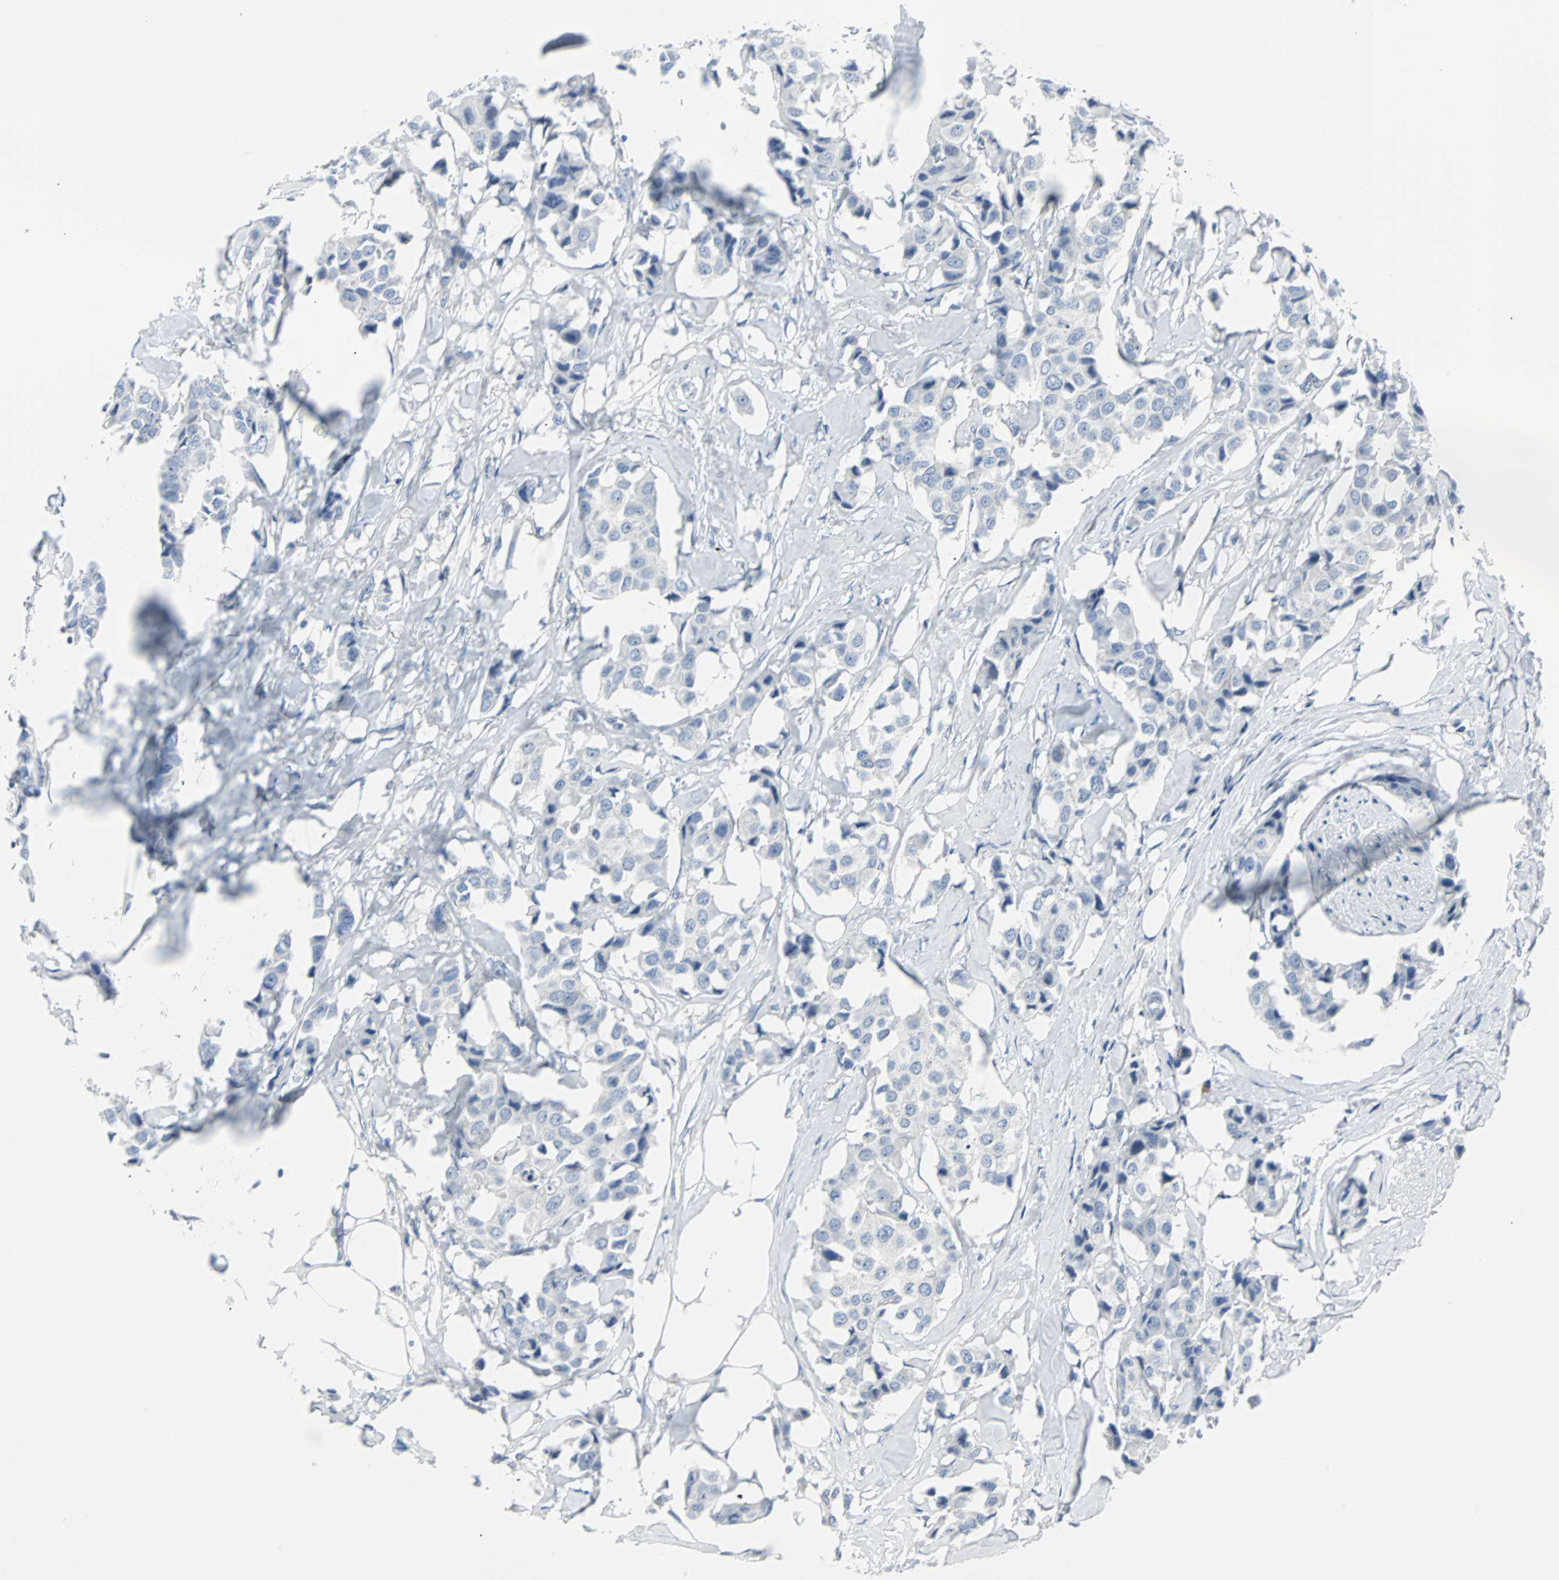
{"staining": {"intensity": "negative", "quantity": "none", "location": "none"}, "tissue": "breast cancer", "cell_type": "Tumor cells", "image_type": "cancer", "snomed": [{"axis": "morphology", "description": "Duct carcinoma"}, {"axis": "topography", "description": "Breast"}], "caption": "This is an immunohistochemistry (IHC) photomicrograph of human intraductal carcinoma (breast). There is no expression in tumor cells.", "gene": "RASA1", "patient": {"sex": "female", "age": 80}}